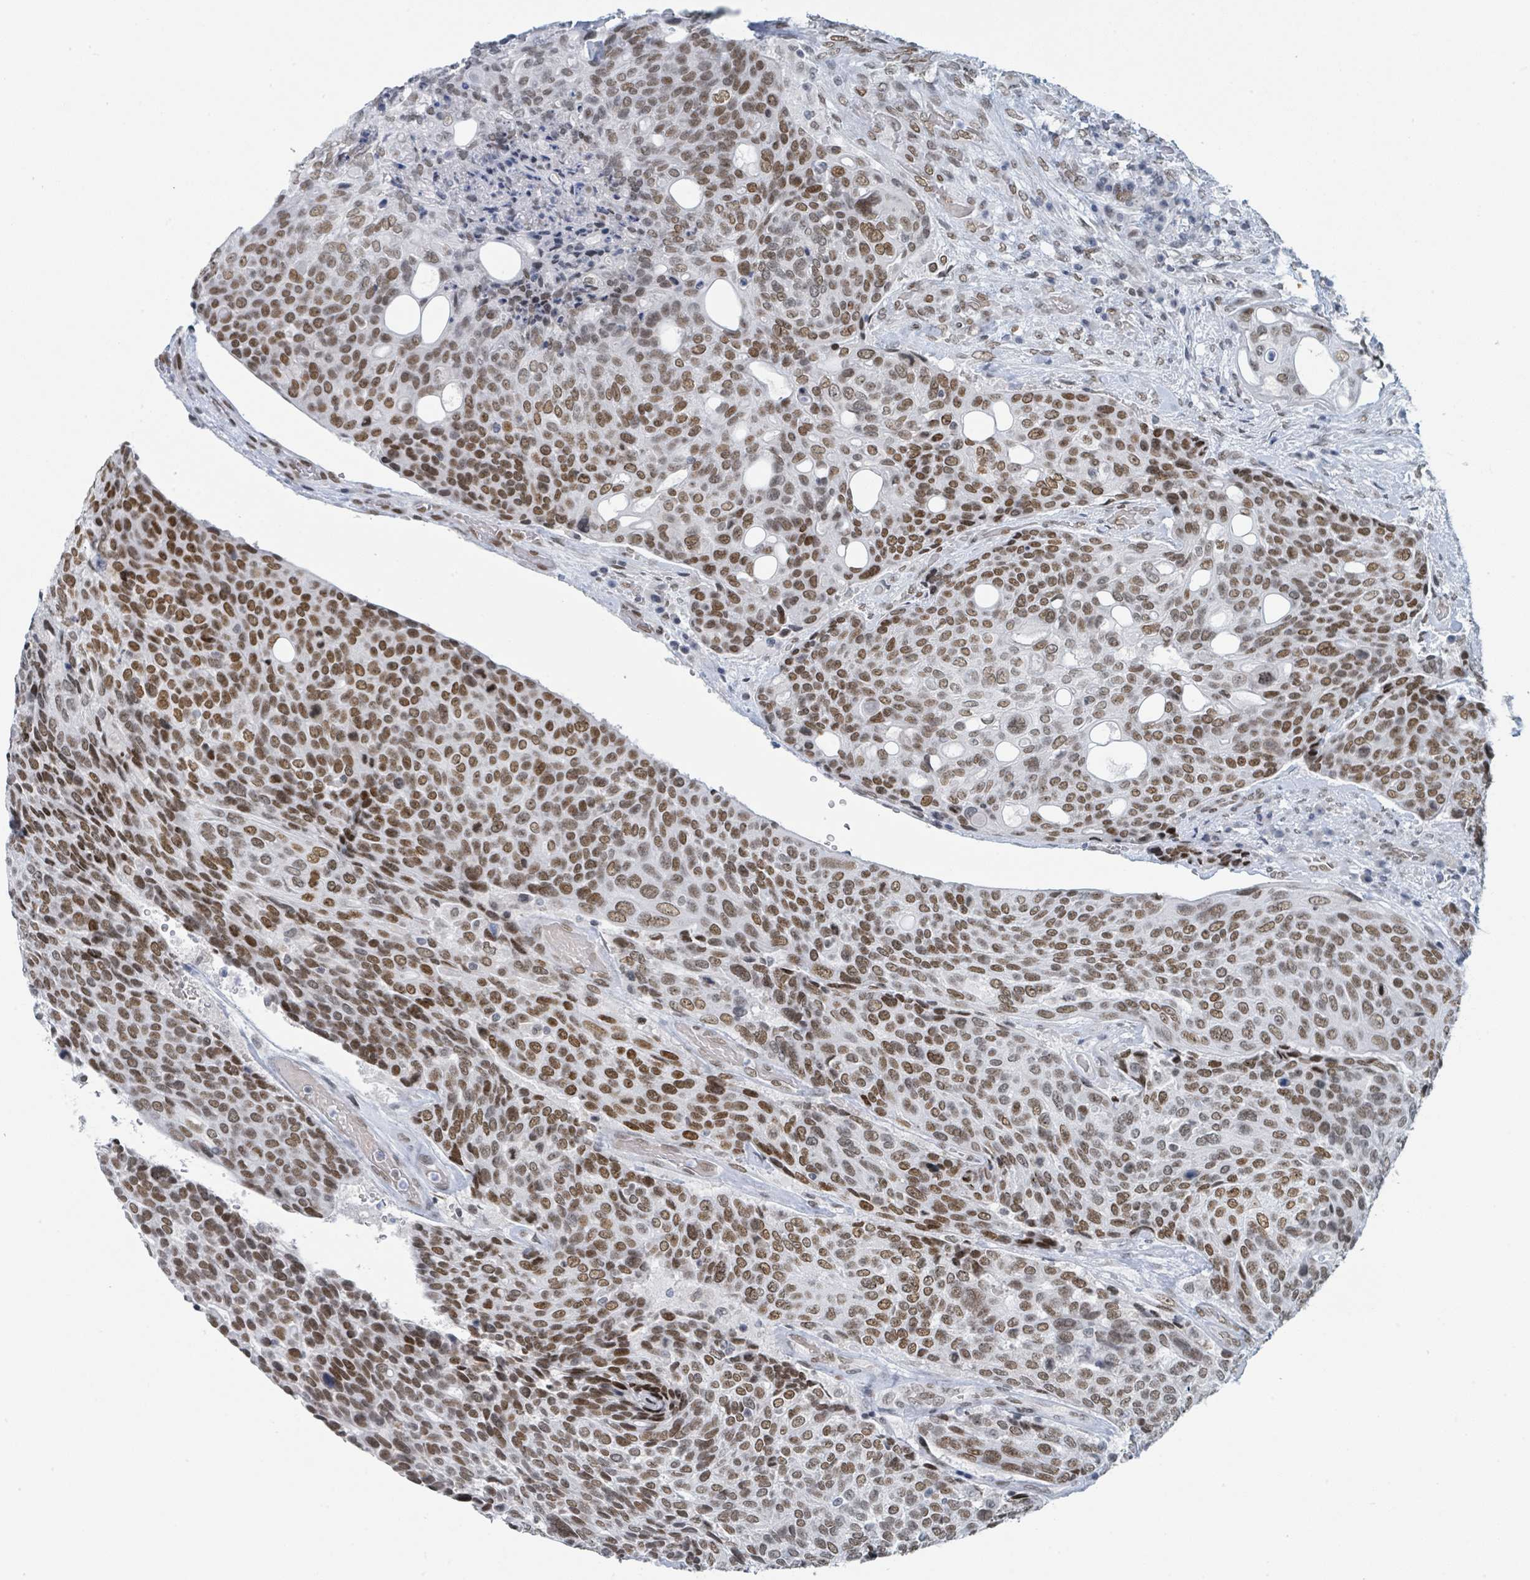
{"staining": {"intensity": "moderate", "quantity": ">75%", "location": "nuclear"}, "tissue": "urothelial cancer", "cell_type": "Tumor cells", "image_type": "cancer", "snomed": [{"axis": "morphology", "description": "Urothelial carcinoma, High grade"}, {"axis": "topography", "description": "Urinary bladder"}], "caption": "Moderate nuclear positivity for a protein is seen in about >75% of tumor cells of urothelial carcinoma (high-grade) using immunohistochemistry (IHC).", "gene": "EHMT2", "patient": {"sex": "female", "age": 70}}